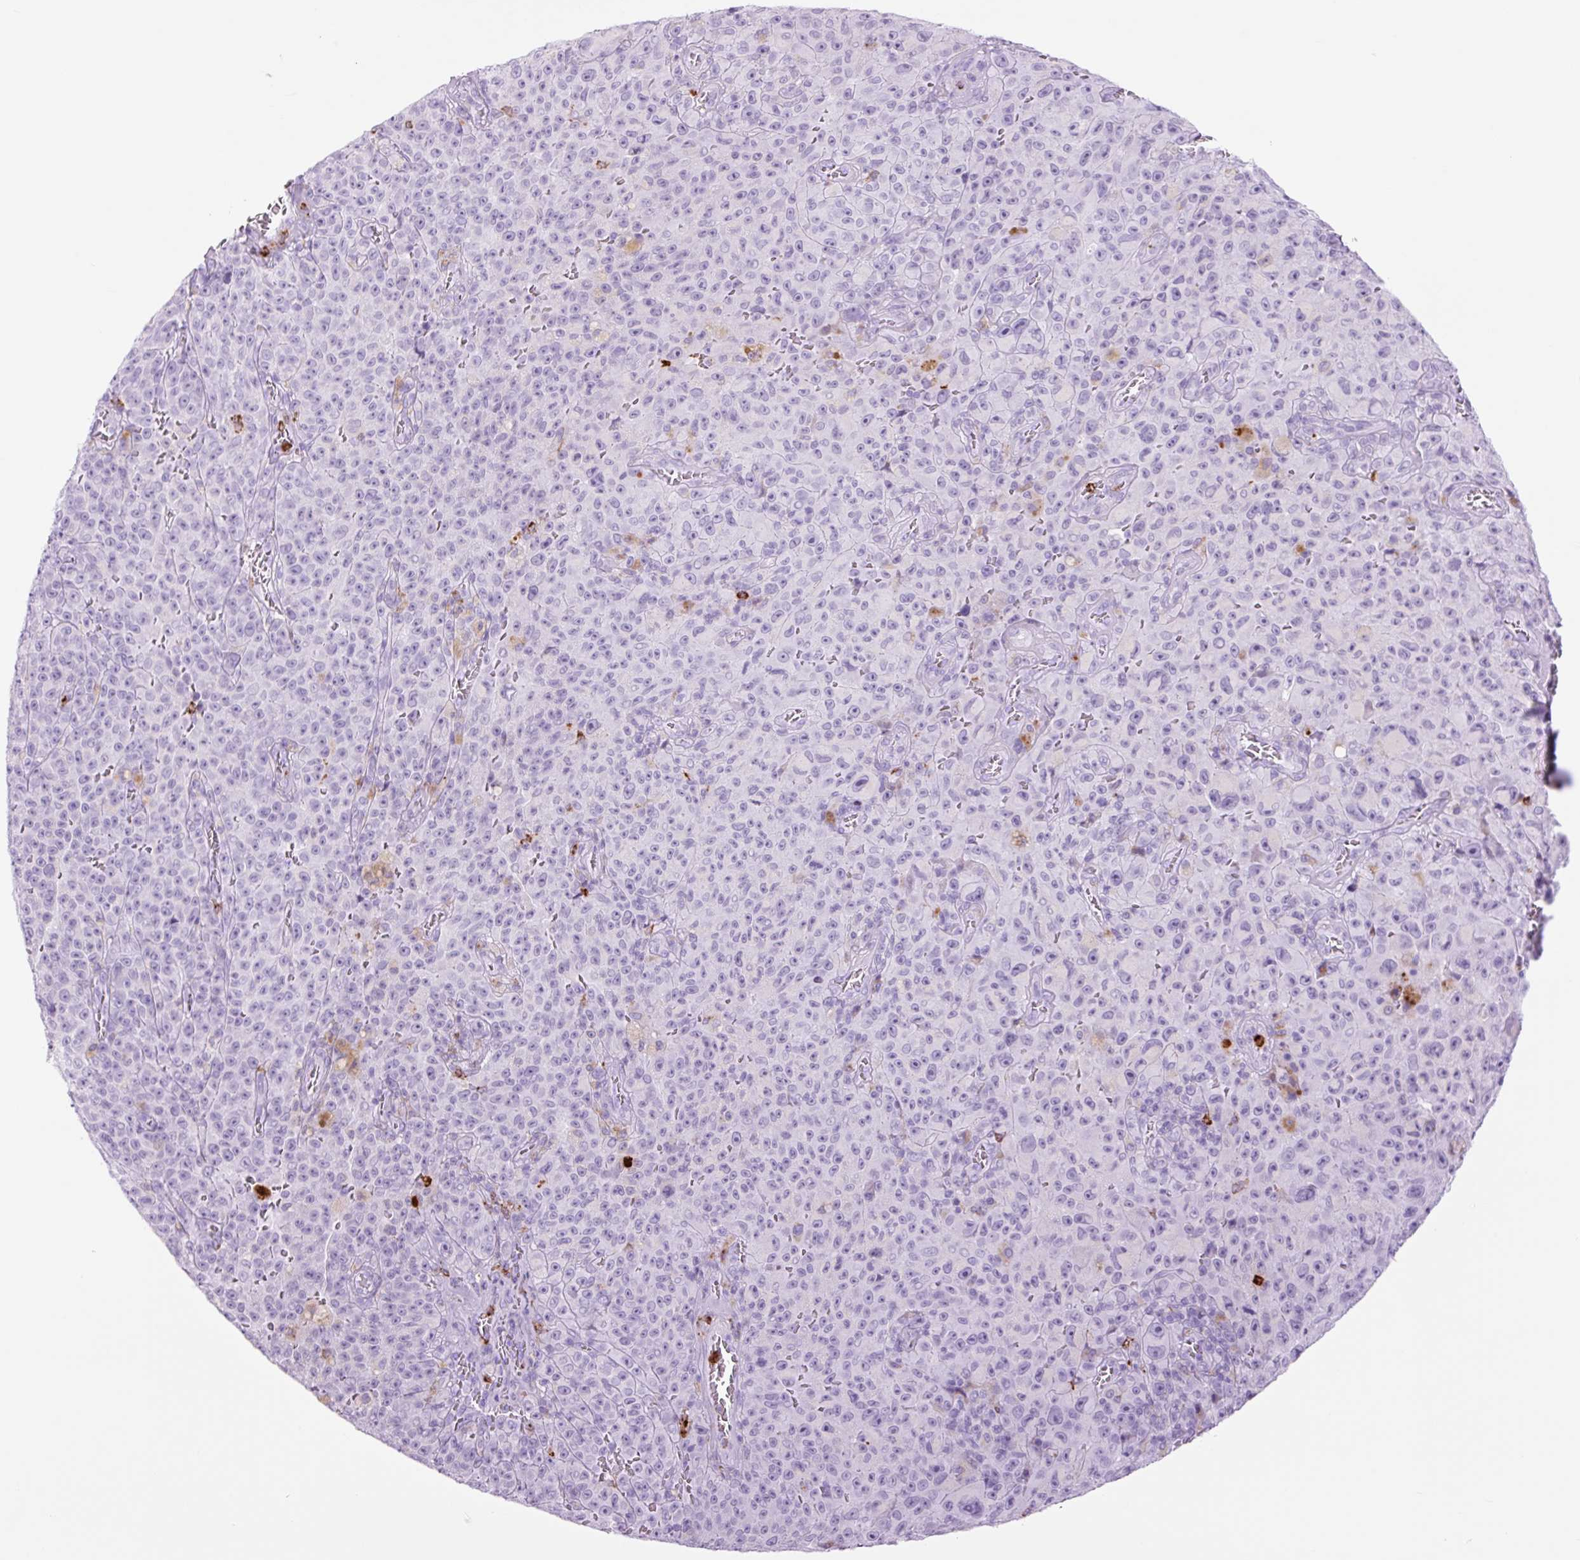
{"staining": {"intensity": "negative", "quantity": "none", "location": "none"}, "tissue": "melanoma", "cell_type": "Tumor cells", "image_type": "cancer", "snomed": [{"axis": "morphology", "description": "Malignant melanoma, NOS"}, {"axis": "topography", "description": "Skin"}], "caption": "Photomicrograph shows no protein positivity in tumor cells of malignant melanoma tissue. (DAB IHC, high magnification).", "gene": "LYZ", "patient": {"sex": "female", "age": 82}}